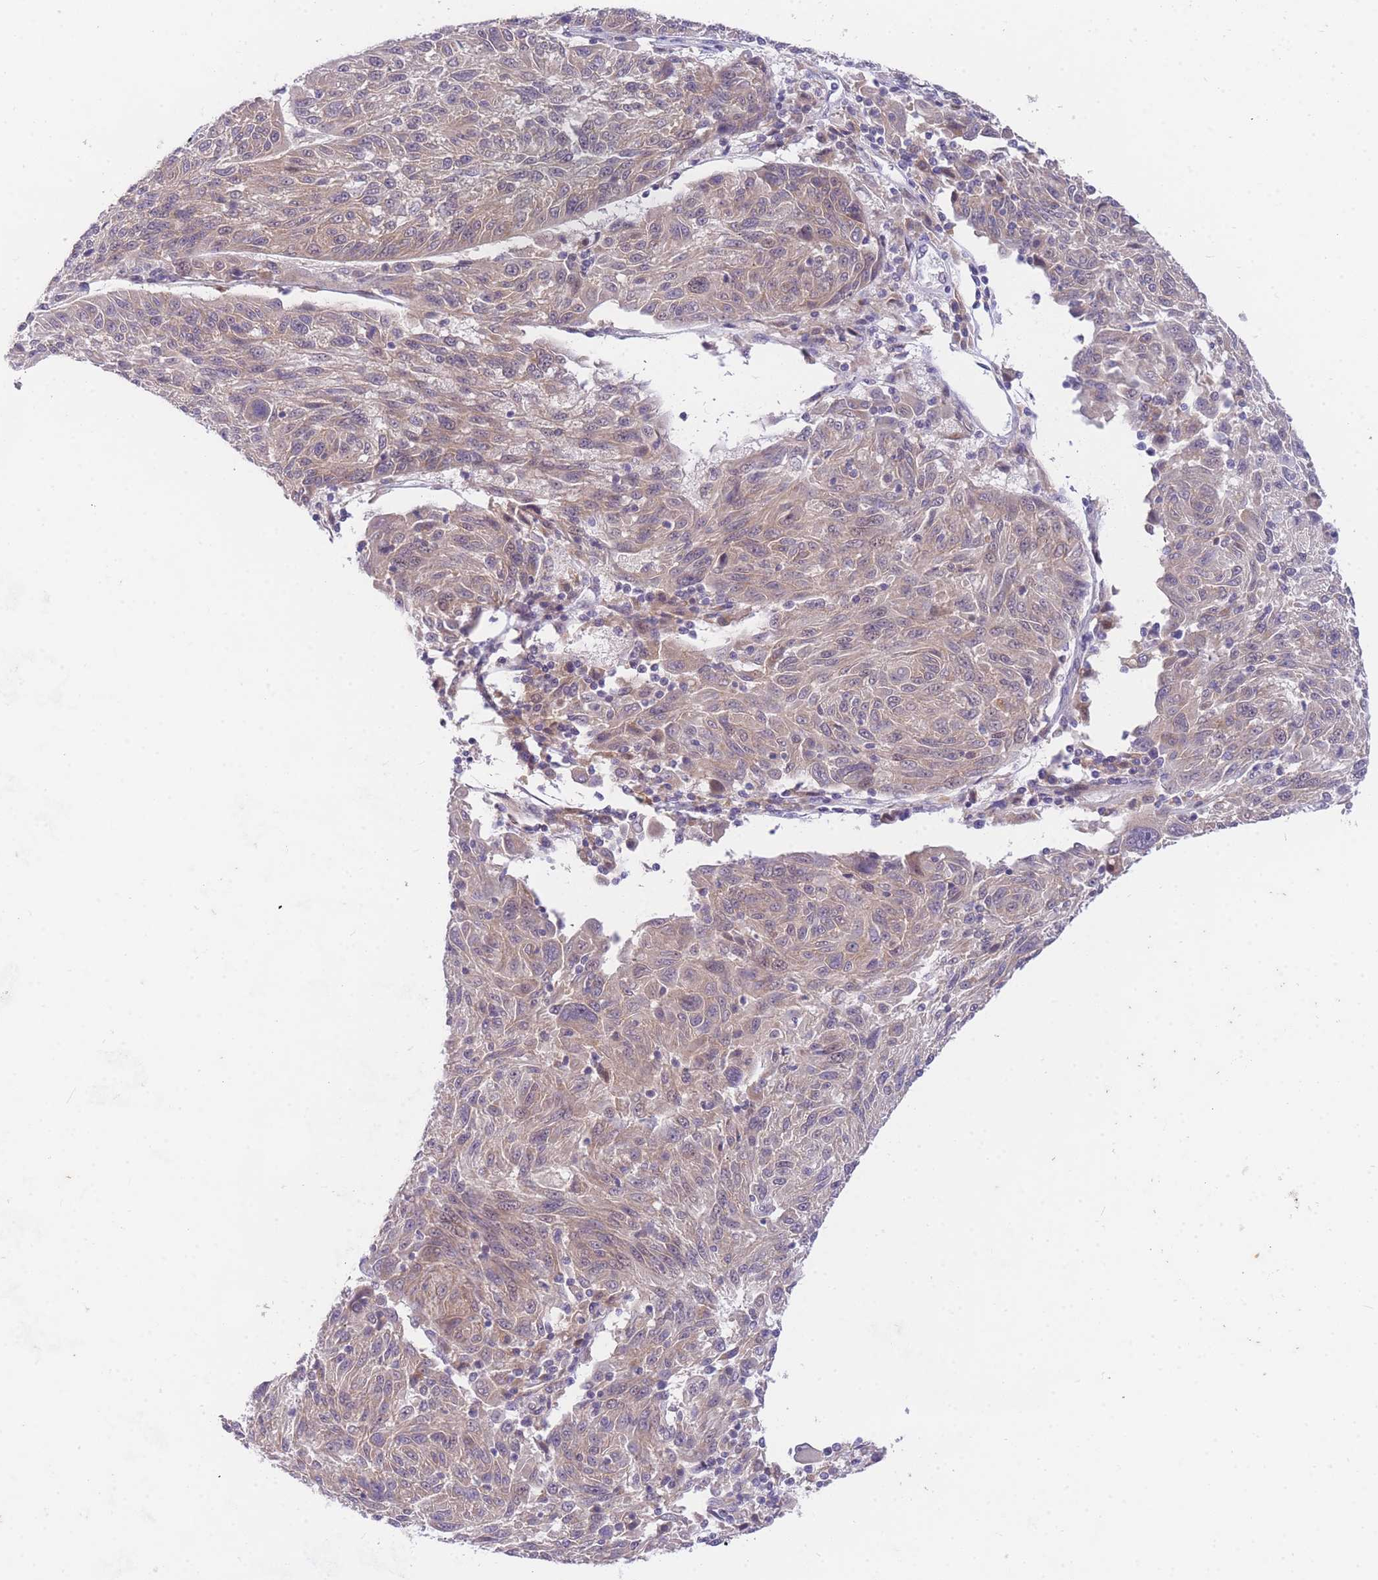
{"staining": {"intensity": "weak", "quantity": "25%-75%", "location": "cytoplasmic/membranous"}, "tissue": "melanoma", "cell_type": "Tumor cells", "image_type": "cancer", "snomed": [{"axis": "morphology", "description": "Malignant melanoma, NOS"}, {"axis": "topography", "description": "Skin"}], "caption": "Immunohistochemical staining of melanoma displays low levels of weak cytoplasmic/membranous protein expression in approximately 25%-75% of tumor cells.", "gene": "SLC25A33", "patient": {"sex": "male", "age": 53}}